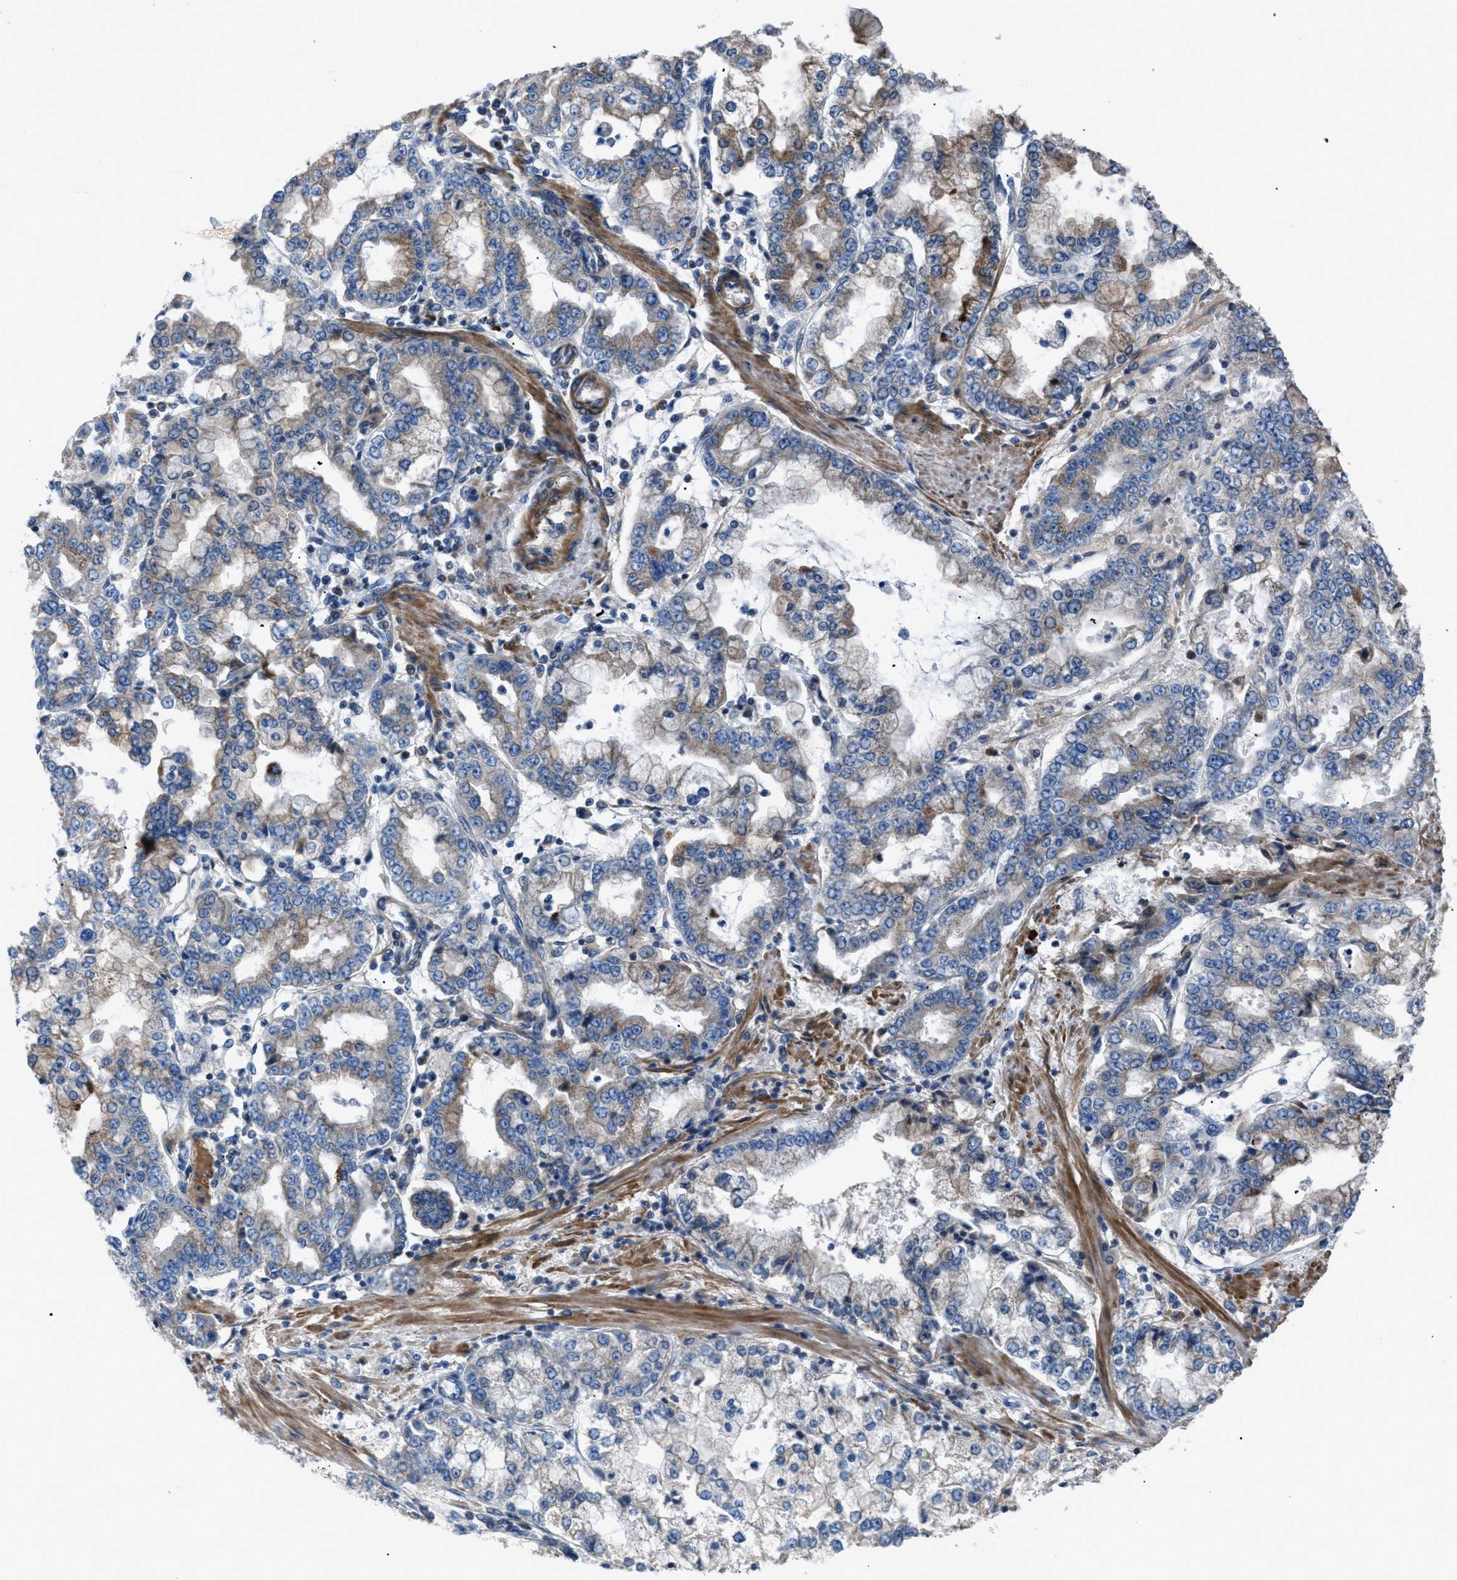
{"staining": {"intensity": "moderate", "quantity": "<25%", "location": "cytoplasmic/membranous"}, "tissue": "stomach cancer", "cell_type": "Tumor cells", "image_type": "cancer", "snomed": [{"axis": "morphology", "description": "Adenocarcinoma, NOS"}, {"axis": "topography", "description": "Stomach"}], "caption": "IHC staining of stomach adenocarcinoma, which shows low levels of moderate cytoplasmic/membranous staining in about <25% of tumor cells indicating moderate cytoplasmic/membranous protein expression. The staining was performed using DAB (3,3'-diaminobenzidine) (brown) for protein detection and nuclei were counterstained in hematoxylin (blue).", "gene": "SGCZ", "patient": {"sex": "male", "age": 76}}